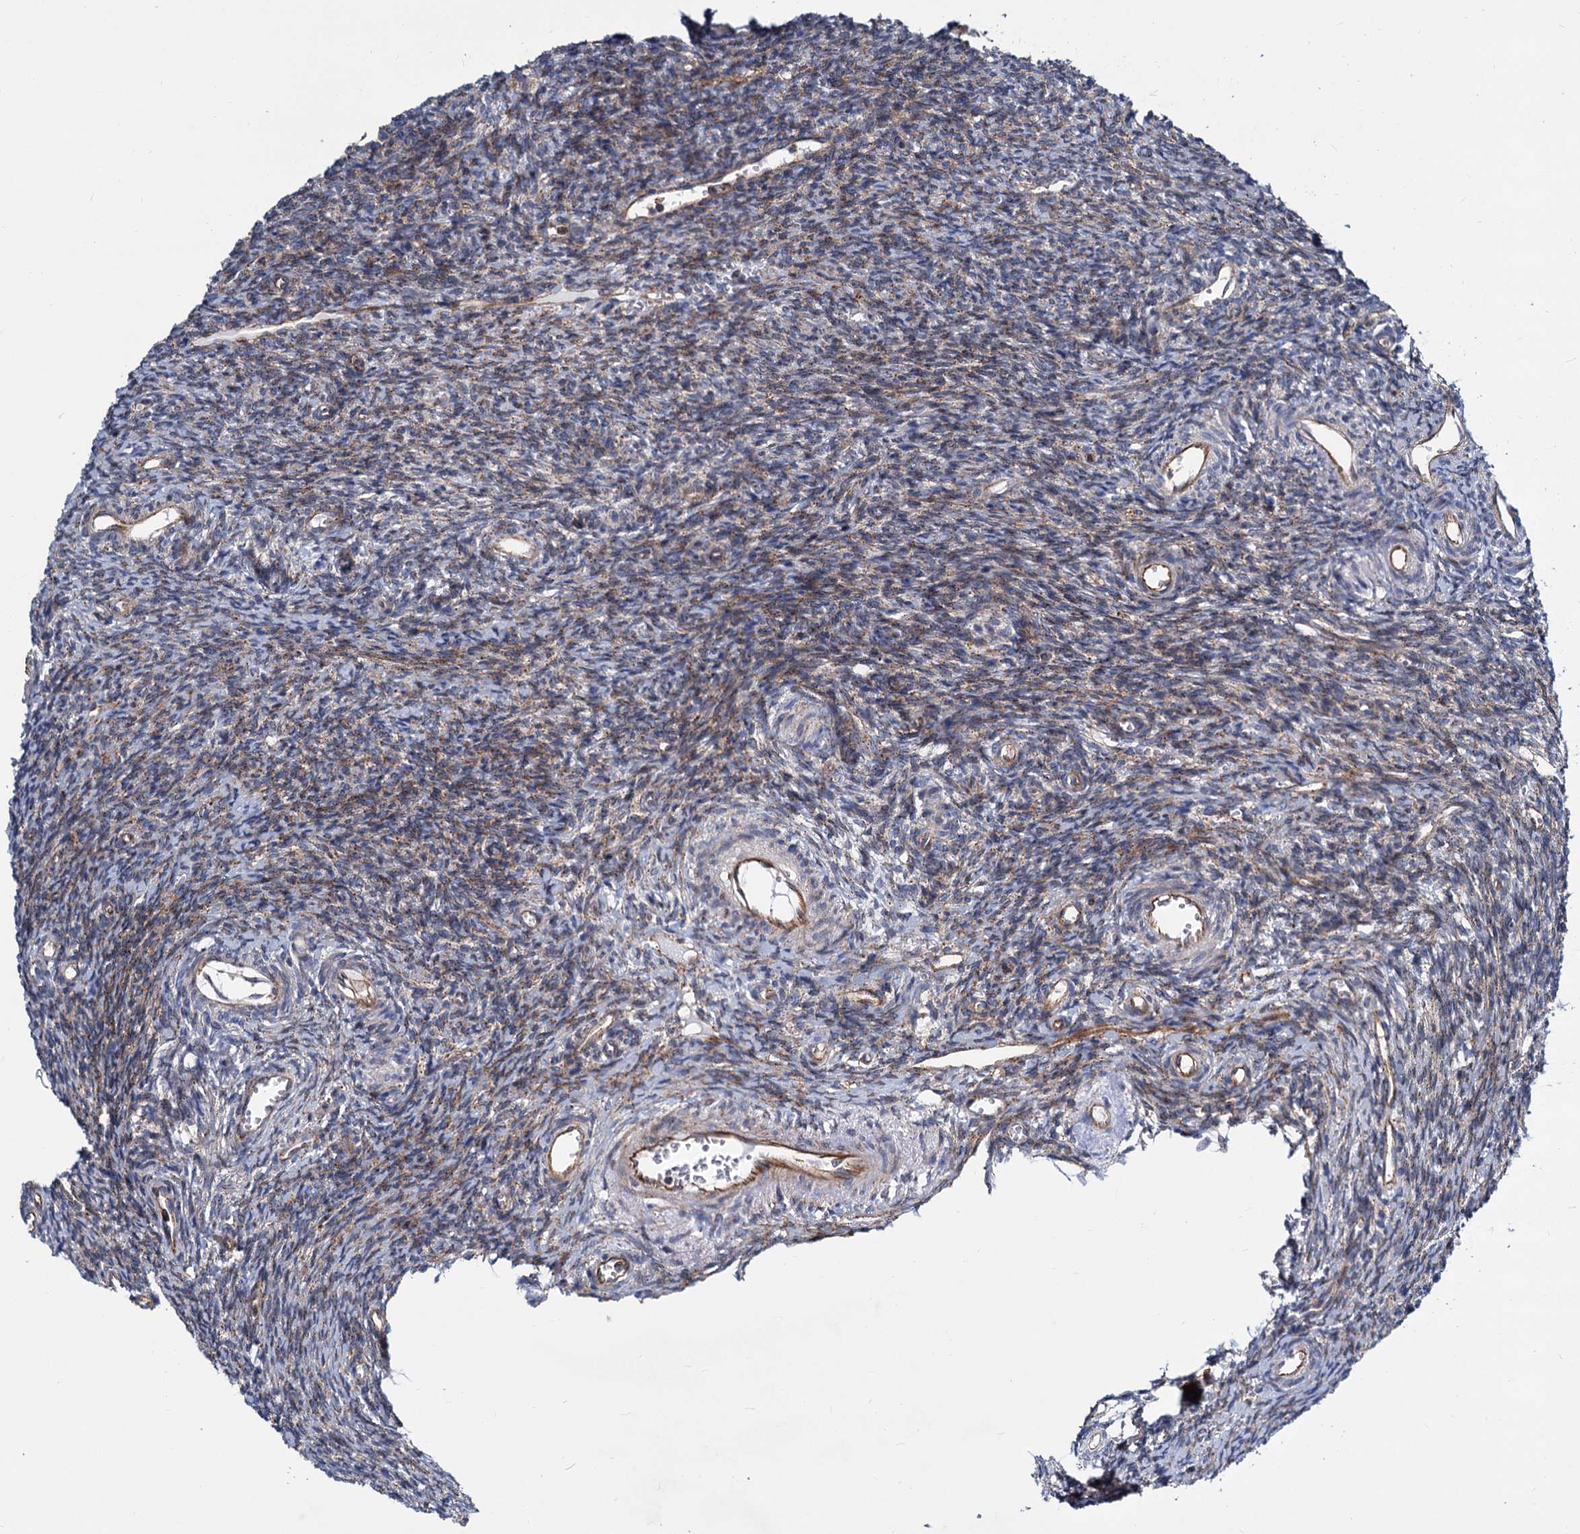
{"staining": {"intensity": "weak", "quantity": "25%-75%", "location": "cytoplasmic/membranous"}, "tissue": "ovary", "cell_type": "Ovarian stroma cells", "image_type": "normal", "snomed": [{"axis": "morphology", "description": "Normal tissue, NOS"}, {"axis": "topography", "description": "Ovary"}], "caption": "A low amount of weak cytoplasmic/membranous staining is seen in approximately 25%-75% of ovarian stroma cells in normal ovary. The staining was performed using DAB (3,3'-diaminobenzidine) to visualize the protein expression in brown, while the nuclei were stained in blue with hematoxylin (Magnification: 20x).", "gene": "PSEN1", "patient": {"sex": "female", "age": 39}}